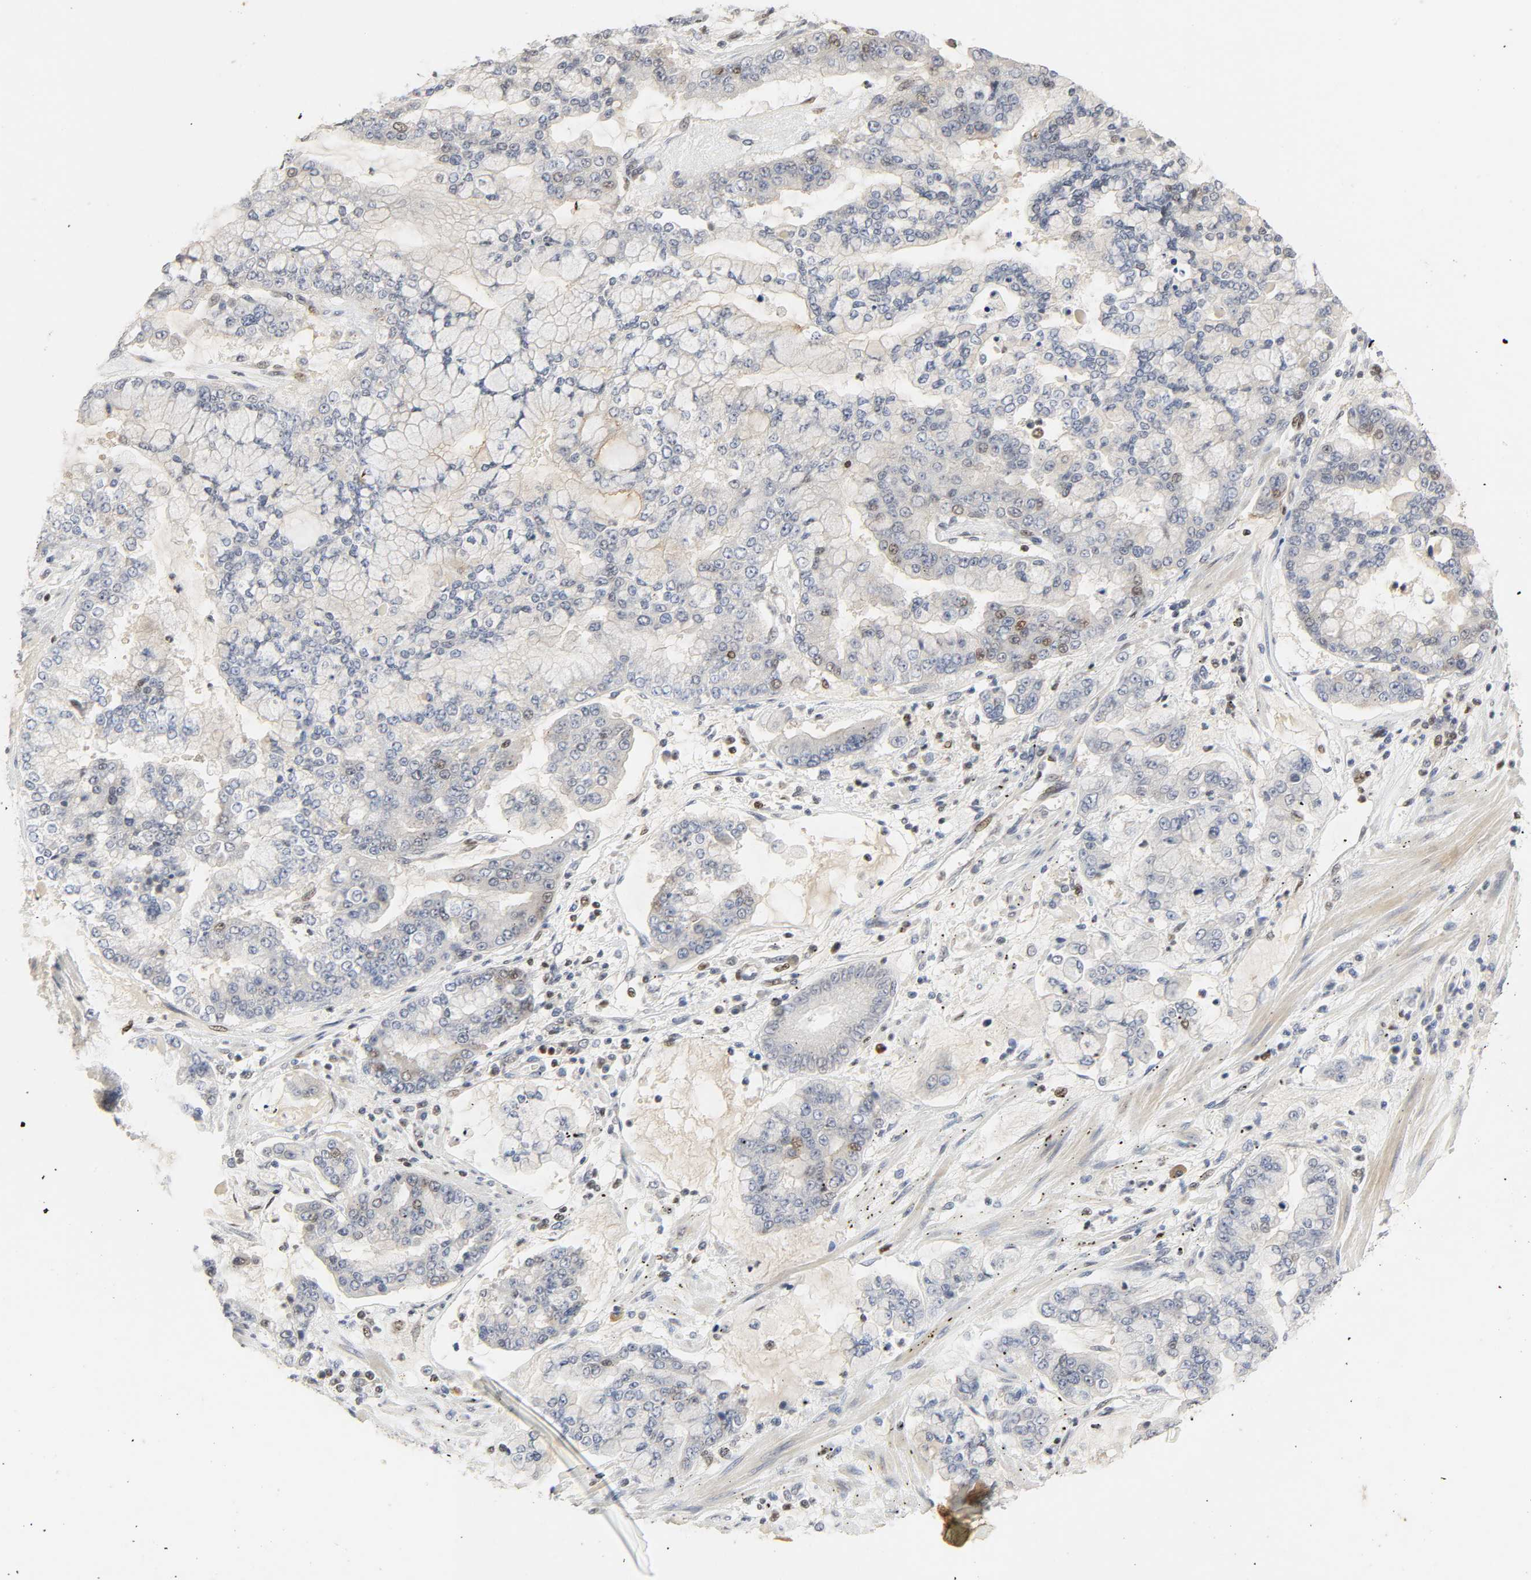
{"staining": {"intensity": "moderate", "quantity": "<25%", "location": "nuclear"}, "tissue": "stomach cancer", "cell_type": "Tumor cells", "image_type": "cancer", "snomed": [{"axis": "morphology", "description": "Normal tissue, NOS"}, {"axis": "morphology", "description": "Adenocarcinoma, NOS"}, {"axis": "topography", "description": "Stomach, upper"}, {"axis": "topography", "description": "Stomach"}], "caption": "Protein expression analysis of stomach cancer (adenocarcinoma) exhibits moderate nuclear positivity in approximately <25% of tumor cells. The staining is performed using DAB (3,3'-diaminobenzidine) brown chromogen to label protein expression. The nuclei are counter-stained blue using hematoxylin.", "gene": "NCOA6", "patient": {"sex": "male", "age": 76}}